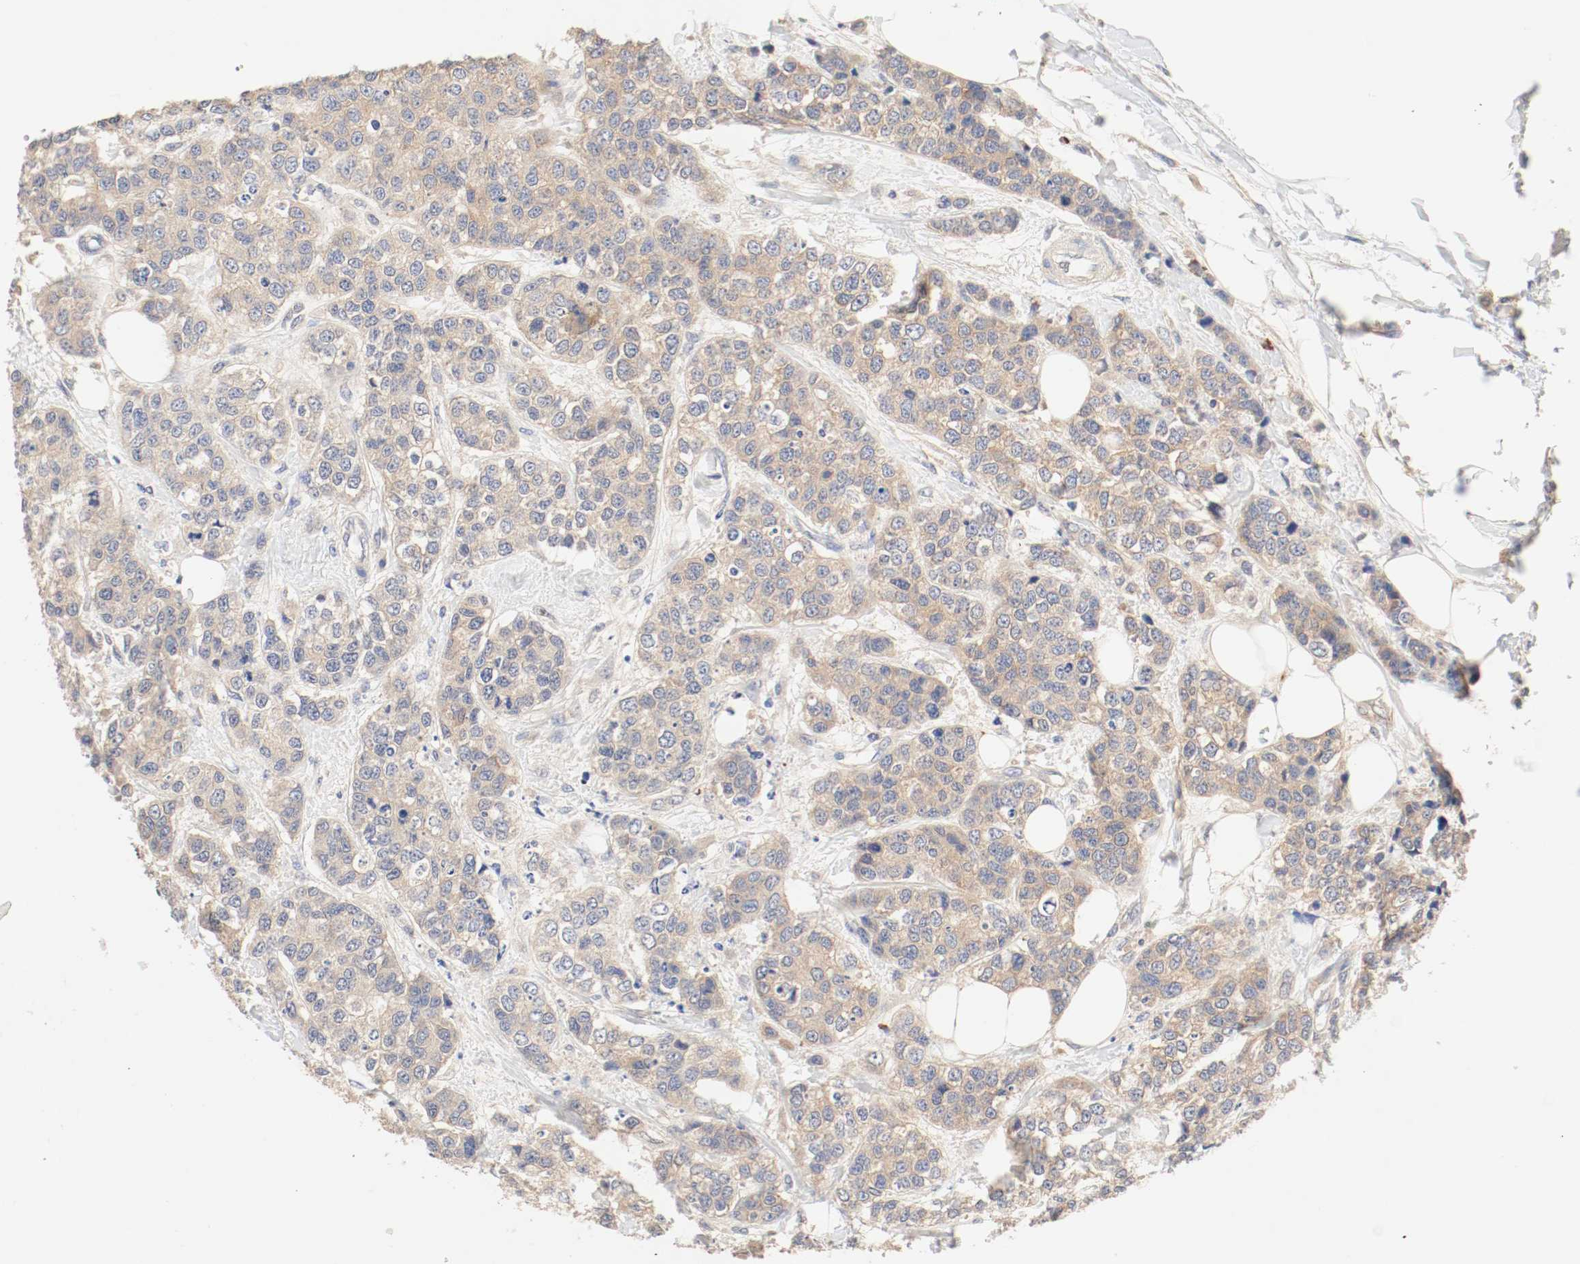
{"staining": {"intensity": "moderate", "quantity": "25%-75%", "location": "cytoplasmic/membranous"}, "tissue": "breast cancer", "cell_type": "Tumor cells", "image_type": "cancer", "snomed": [{"axis": "morphology", "description": "Duct carcinoma"}, {"axis": "topography", "description": "Breast"}], "caption": "Immunohistochemical staining of human breast cancer (invasive ductal carcinoma) displays moderate cytoplasmic/membranous protein expression in about 25%-75% of tumor cells.", "gene": "GIT1", "patient": {"sex": "female", "age": 51}}